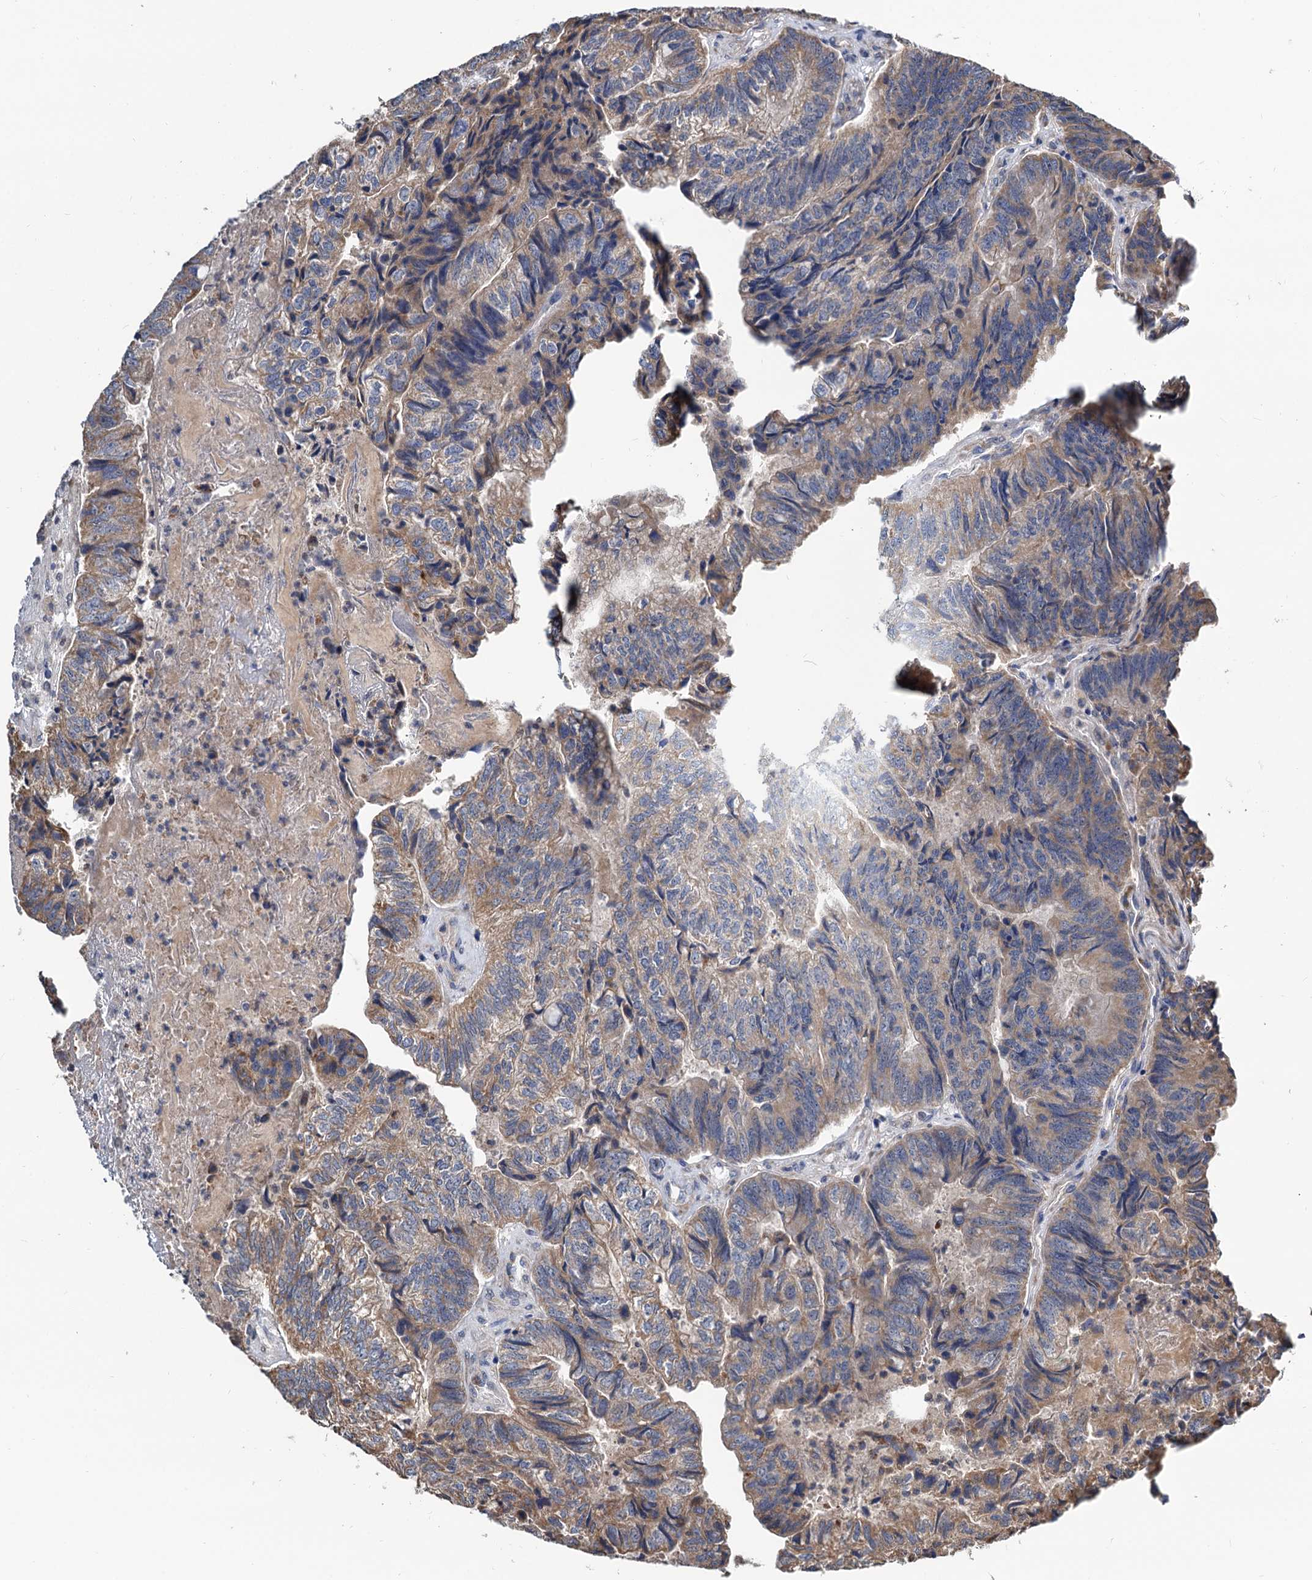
{"staining": {"intensity": "moderate", "quantity": "25%-75%", "location": "cytoplasmic/membranous"}, "tissue": "colorectal cancer", "cell_type": "Tumor cells", "image_type": "cancer", "snomed": [{"axis": "morphology", "description": "Adenocarcinoma, NOS"}, {"axis": "topography", "description": "Colon"}], "caption": "Colorectal cancer (adenocarcinoma) stained with DAB immunohistochemistry displays medium levels of moderate cytoplasmic/membranous positivity in about 25%-75% of tumor cells.", "gene": "ALKBH7", "patient": {"sex": "female", "age": 67}}